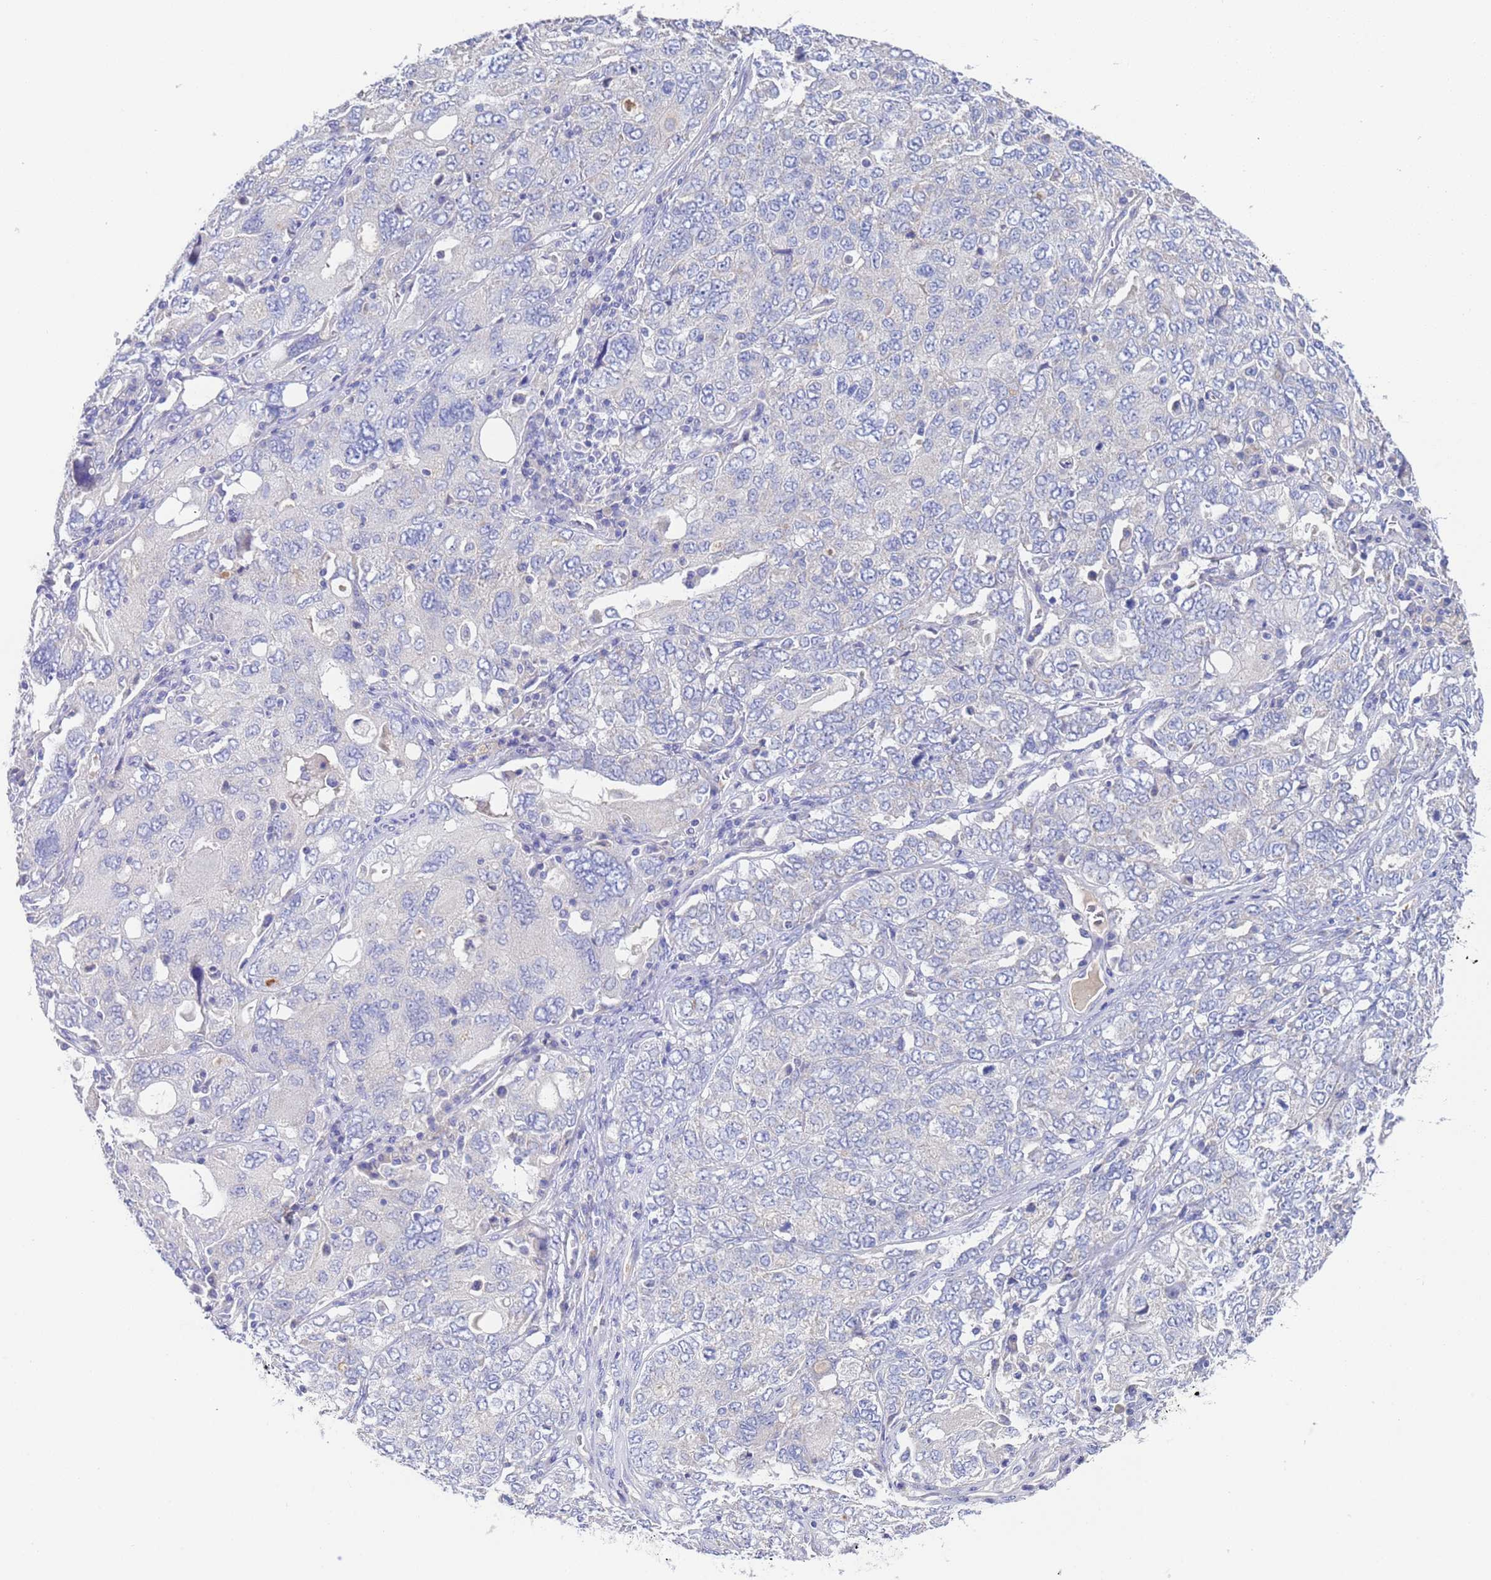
{"staining": {"intensity": "negative", "quantity": "none", "location": "none"}, "tissue": "ovarian cancer", "cell_type": "Tumor cells", "image_type": "cancer", "snomed": [{"axis": "morphology", "description": "Carcinoma, endometroid"}, {"axis": "topography", "description": "Ovary"}], "caption": "High magnification brightfield microscopy of ovarian cancer (endometroid carcinoma) stained with DAB (3,3'-diaminobenzidine) (brown) and counterstained with hematoxylin (blue): tumor cells show no significant expression. (DAB IHC, high magnification).", "gene": "PET117", "patient": {"sex": "female", "age": 62}}